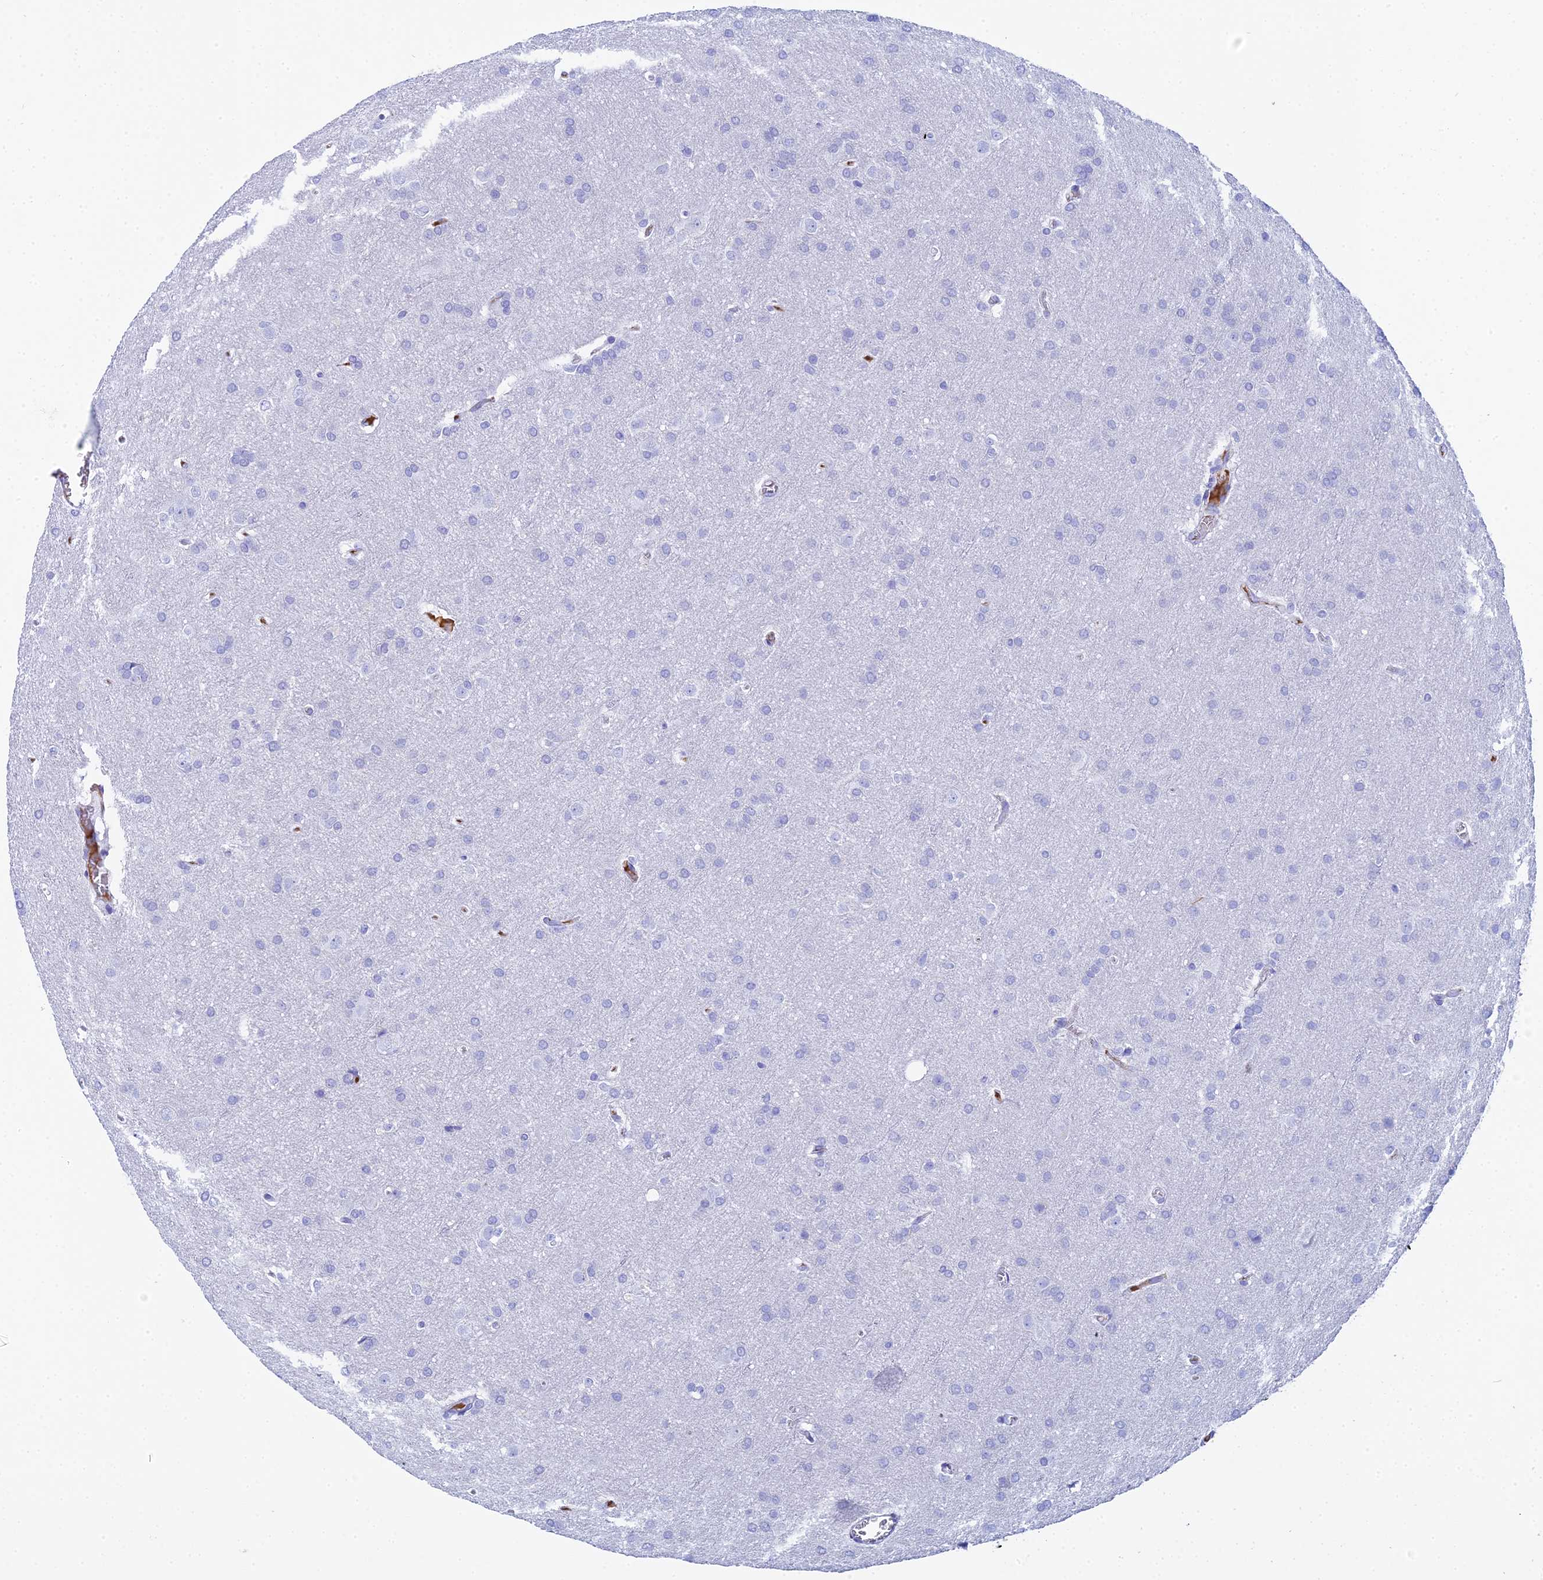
{"staining": {"intensity": "negative", "quantity": "none", "location": "none"}, "tissue": "glioma", "cell_type": "Tumor cells", "image_type": "cancer", "snomed": [{"axis": "morphology", "description": "Glioma, malignant, Low grade"}, {"axis": "topography", "description": "Brain"}], "caption": "High magnification brightfield microscopy of glioma stained with DAB (brown) and counterstained with hematoxylin (blue): tumor cells show no significant staining.", "gene": "CELA3A", "patient": {"sex": "female", "age": 32}}